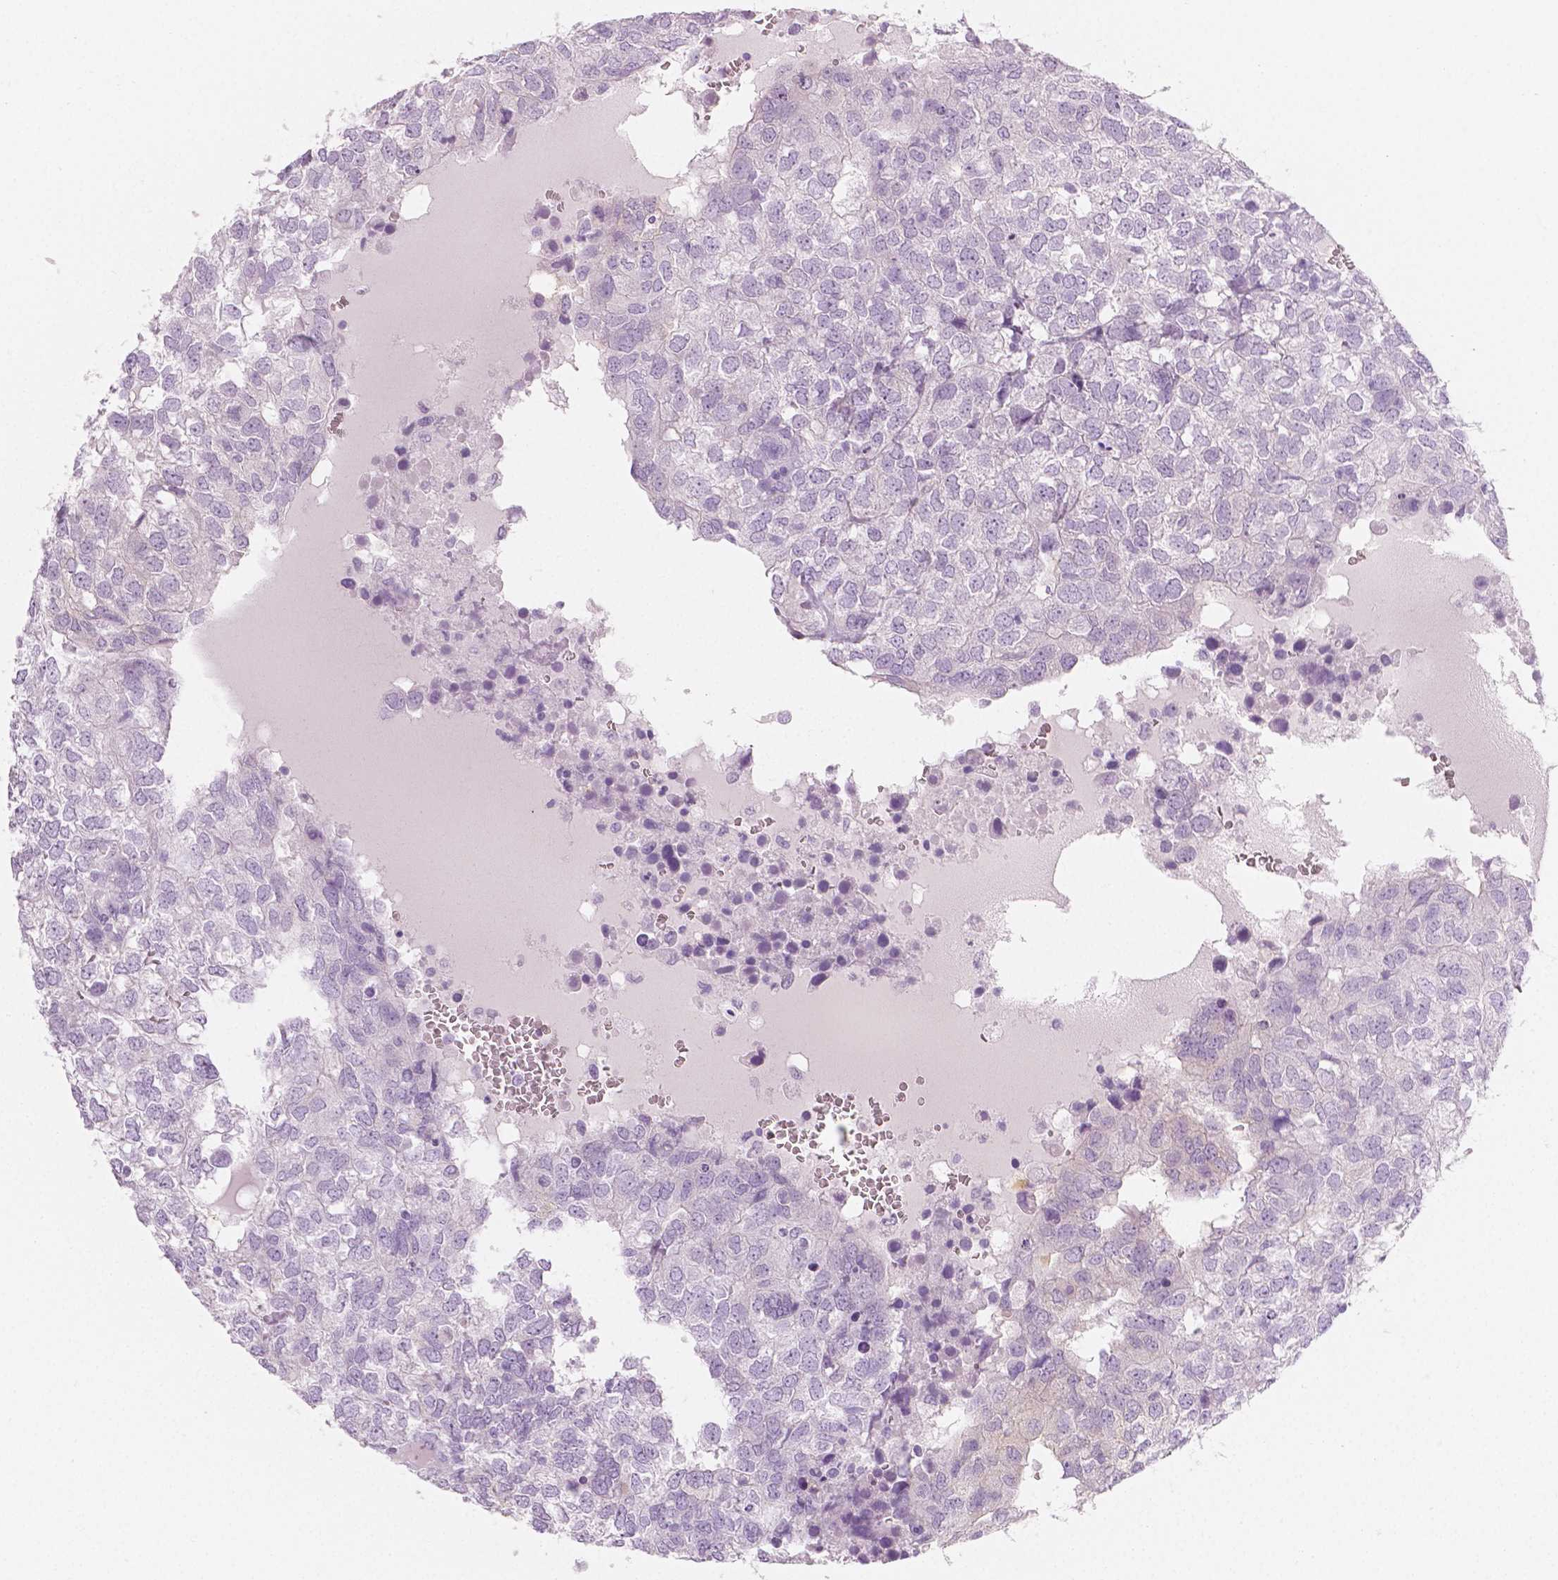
{"staining": {"intensity": "negative", "quantity": "none", "location": "none"}, "tissue": "breast cancer", "cell_type": "Tumor cells", "image_type": "cancer", "snomed": [{"axis": "morphology", "description": "Duct carcinoma"}, {"axis": "topography", "description": "Breast"}], "caption": "A photomicrograph of breast cancer (infiltrating ductal carcinoma) stained for a protein exhibits no brown staining in tumor cells.", "gene": "PLIN4", "patient": {"sex": "female", "age": 30}}